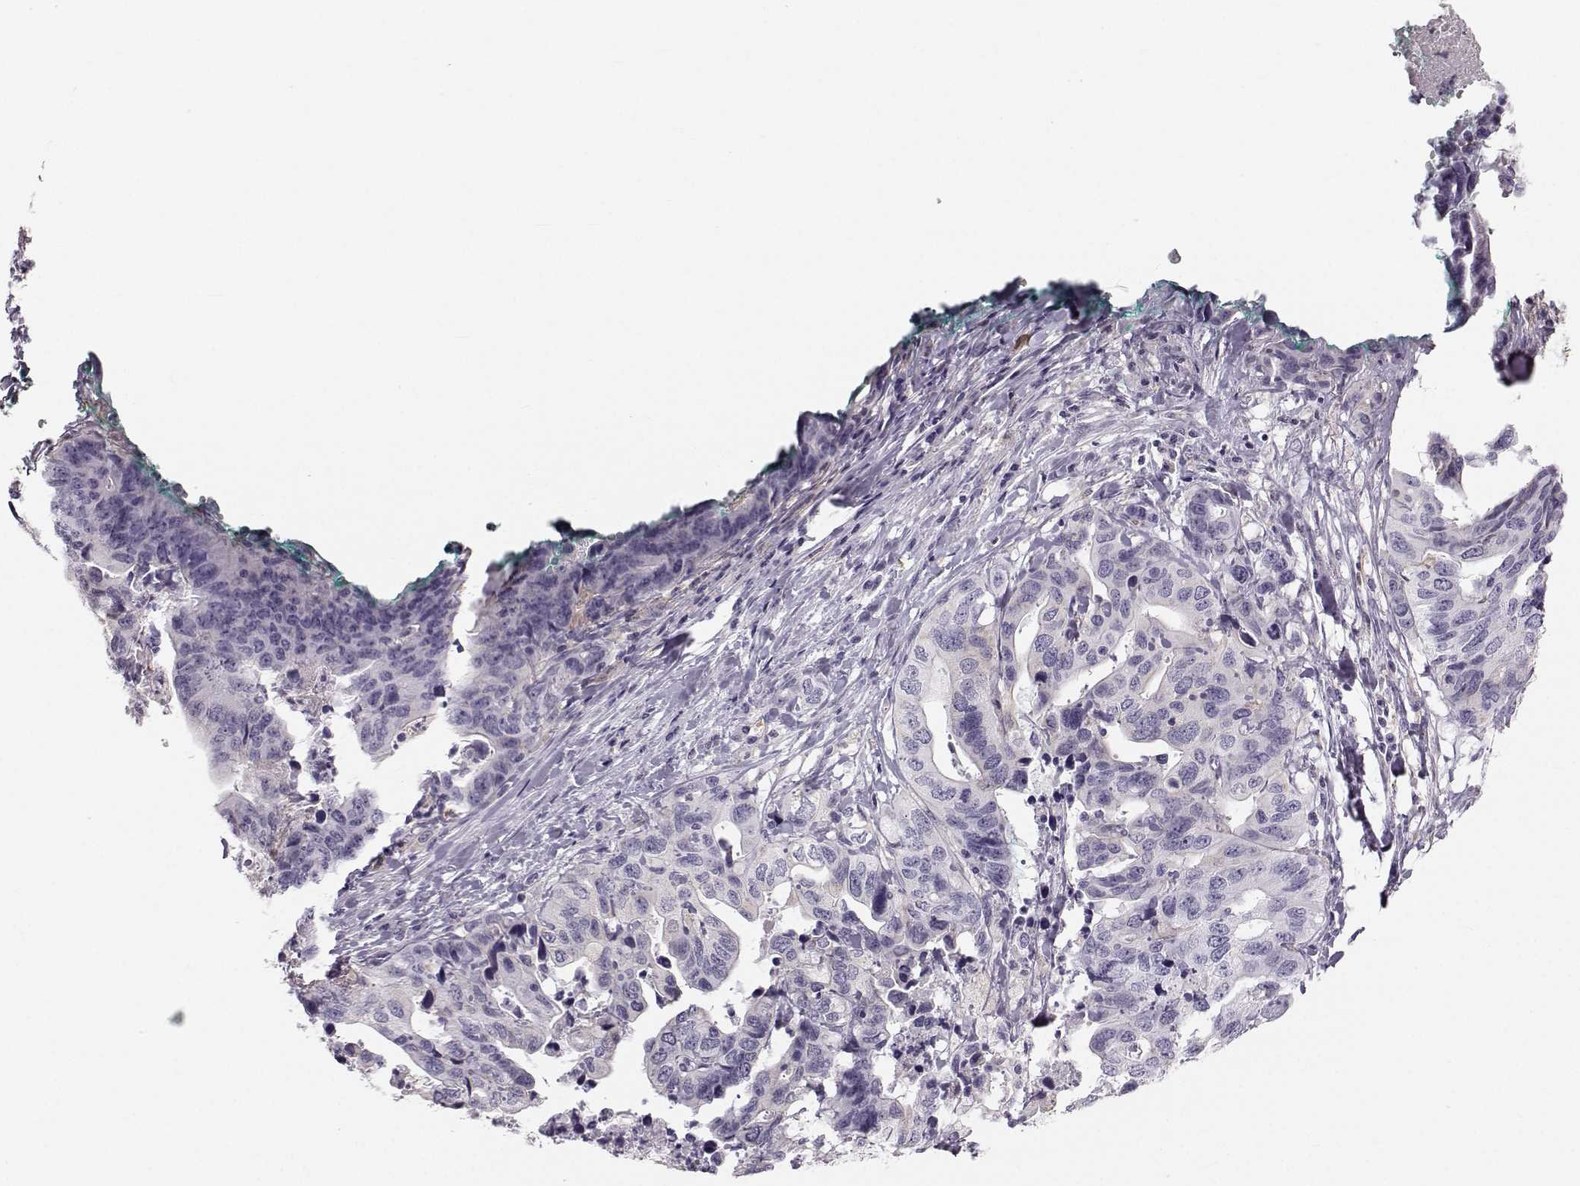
{"staining": {"intensity": "negative", "quantity": "none", "location": "none"}, "tissue": "stomach cancer", "cell_type": "Tumor cells", "image_type": "cancer", "snomed": [{"axis": "morphology", "description": "Adenocarcinoma, NOS"}, {"axis": "topography", "description": "Stomach, upper"}], "caption": "Immunohistochemical staining of human stomach cancer demonstrates no significant expression in tumor cells.", "gene": "RUNDC3A", "patient": {"sex": "female", "age": 67}}